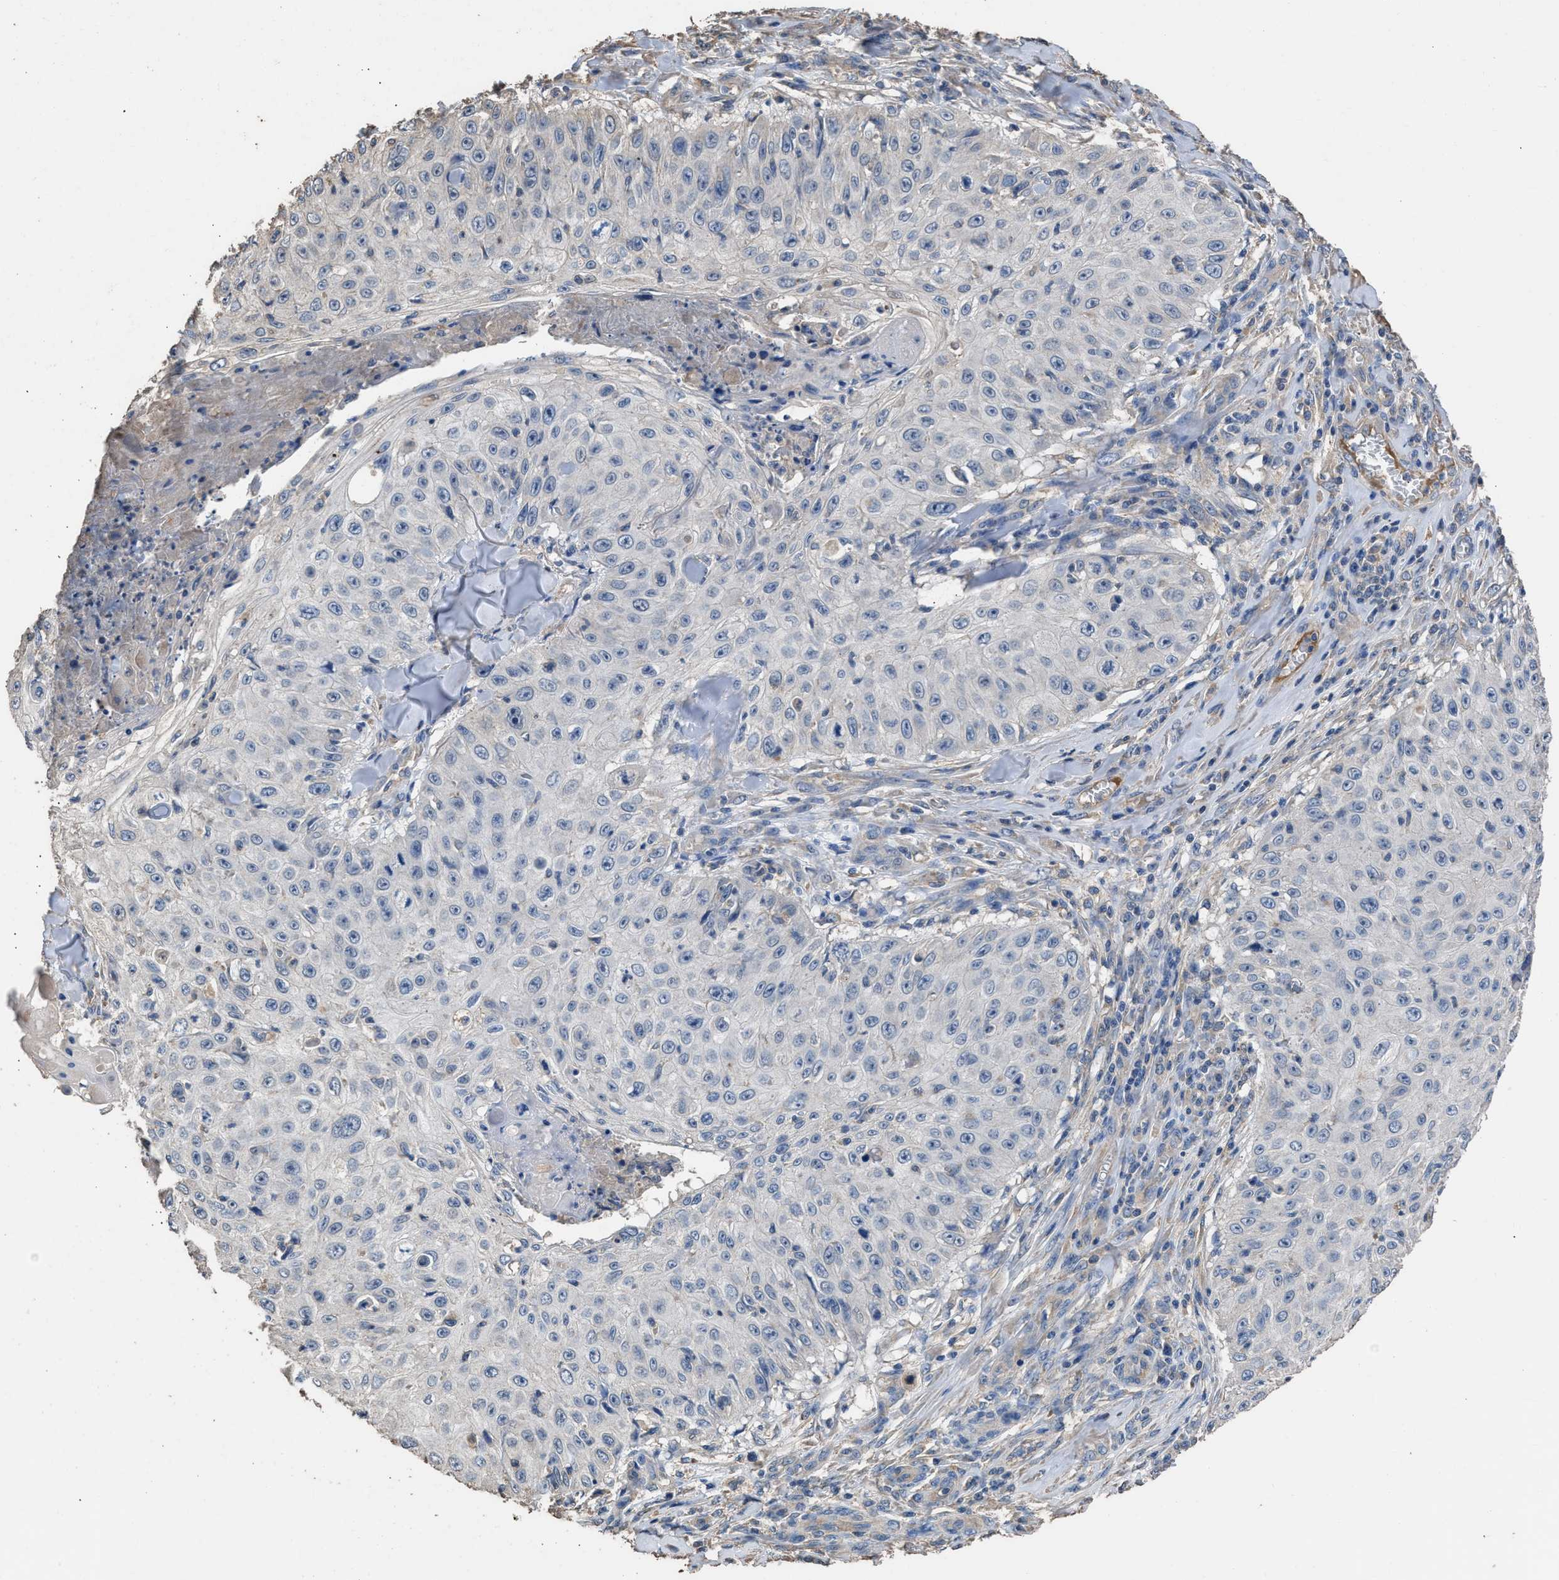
{"staining": {"intensity": "negative", "quantity": "none", "location": "none"}, "tissue": "skin cancer", "cell_type": "Tumor cells", "image_type": "cancer", "snomed": [{"axis": "morphology", "description": "Squamous cell carcinoma, NOS"}, {"axis": "topography", "description": "Skin"}], "caption": "There is no significant expression in tumor cells of skin cancer (squamous cell carcinoma).", "gene": "ITSN1", "patient": {"sex": "male", "age": 86}}